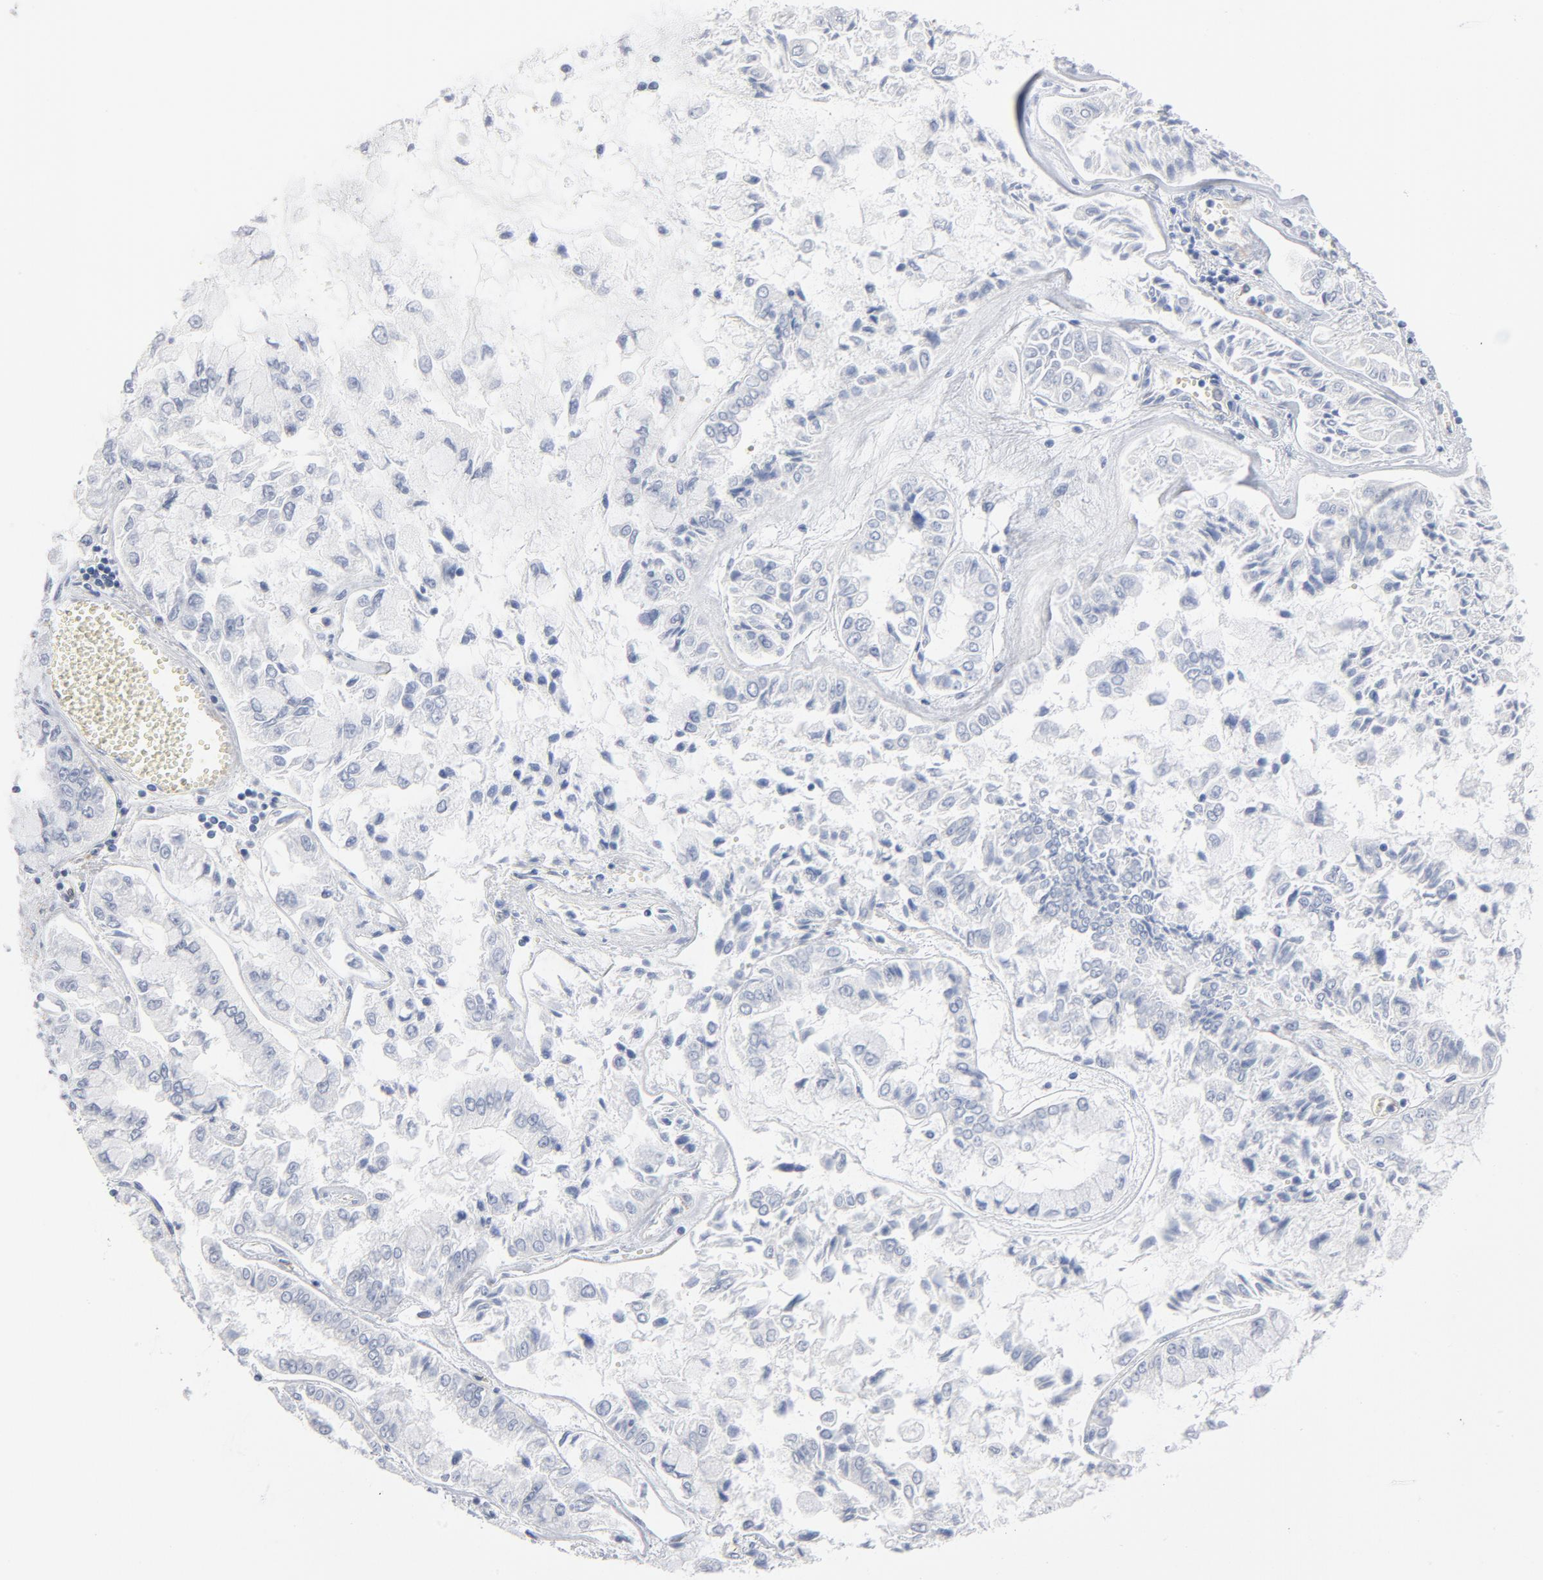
{"staining": {"intensity": "negative", "quantity": "none", "location": "none"}, "tissue": "liver cancer", "cell_type": "Tumor cells", "image_type": "cancer", "snomed": [{"axis": "morphology", "description": "Cholangiocarcinoma"}, {"axis": "topography", "description": "Liver"}], "caption": "The photomicrograph displays no significant positivity in tumor cells of cholangiocarcinoma (liver).", "gene": "SHANK3", "patient": {"sex": "female", "age": 79}}